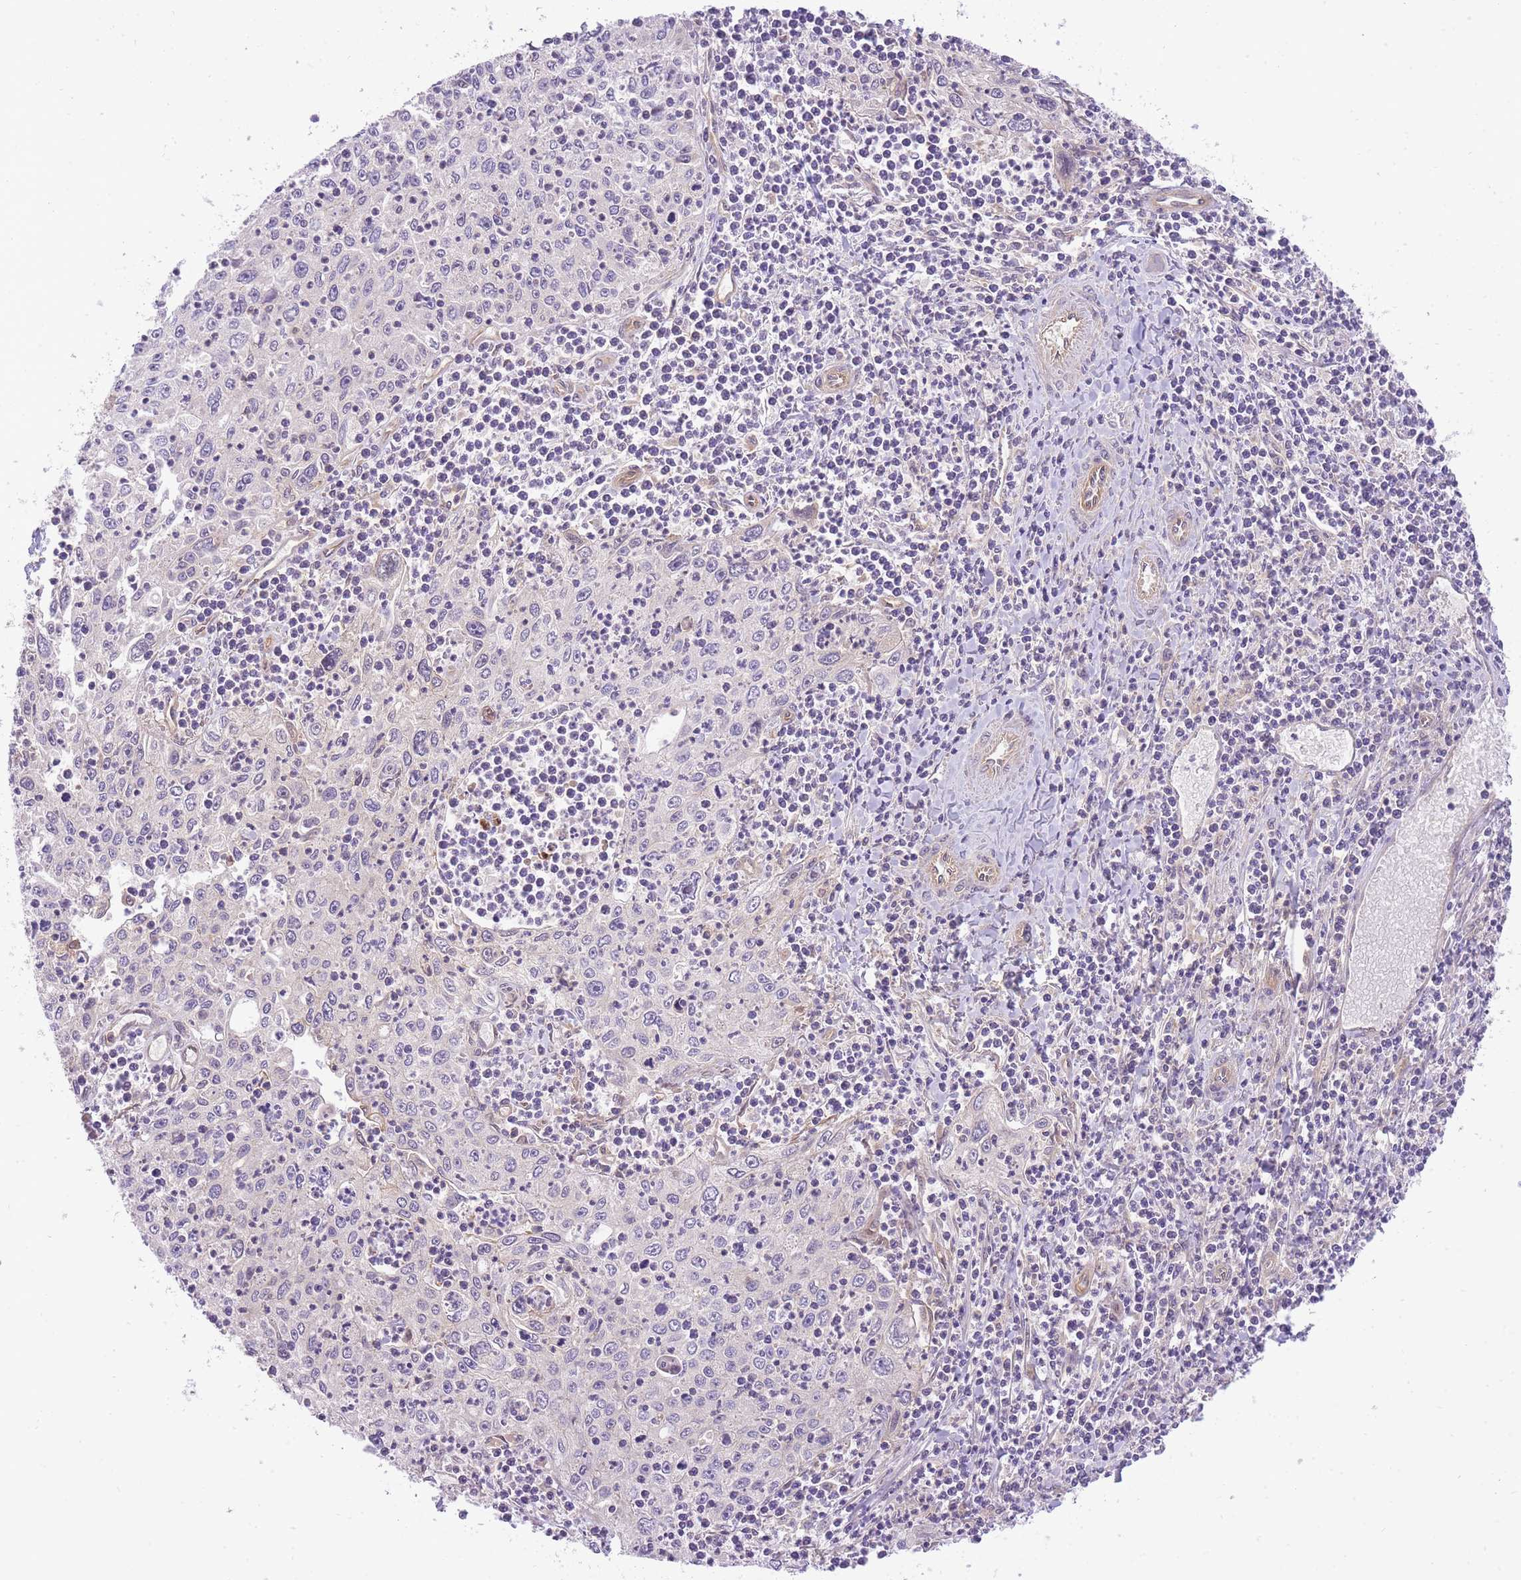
{"staining": {"intensity": "negative", "quantity": "none", "location": "none"}, "tissue": "cervical cancer", "cell_type": "Tumor cells", "image_type": "cancer", "snomed": [{"axis": "morphology", "description": "Squamous cell carcinoma, NOS"}, {"axis": "topography", "description": "Cervix"}], "caption": "The photomicrograph demonstrates no staining of tumor cells in cervical cancer.", "gene": "PREP", "patient": {"sex": "female", "age": 30}}